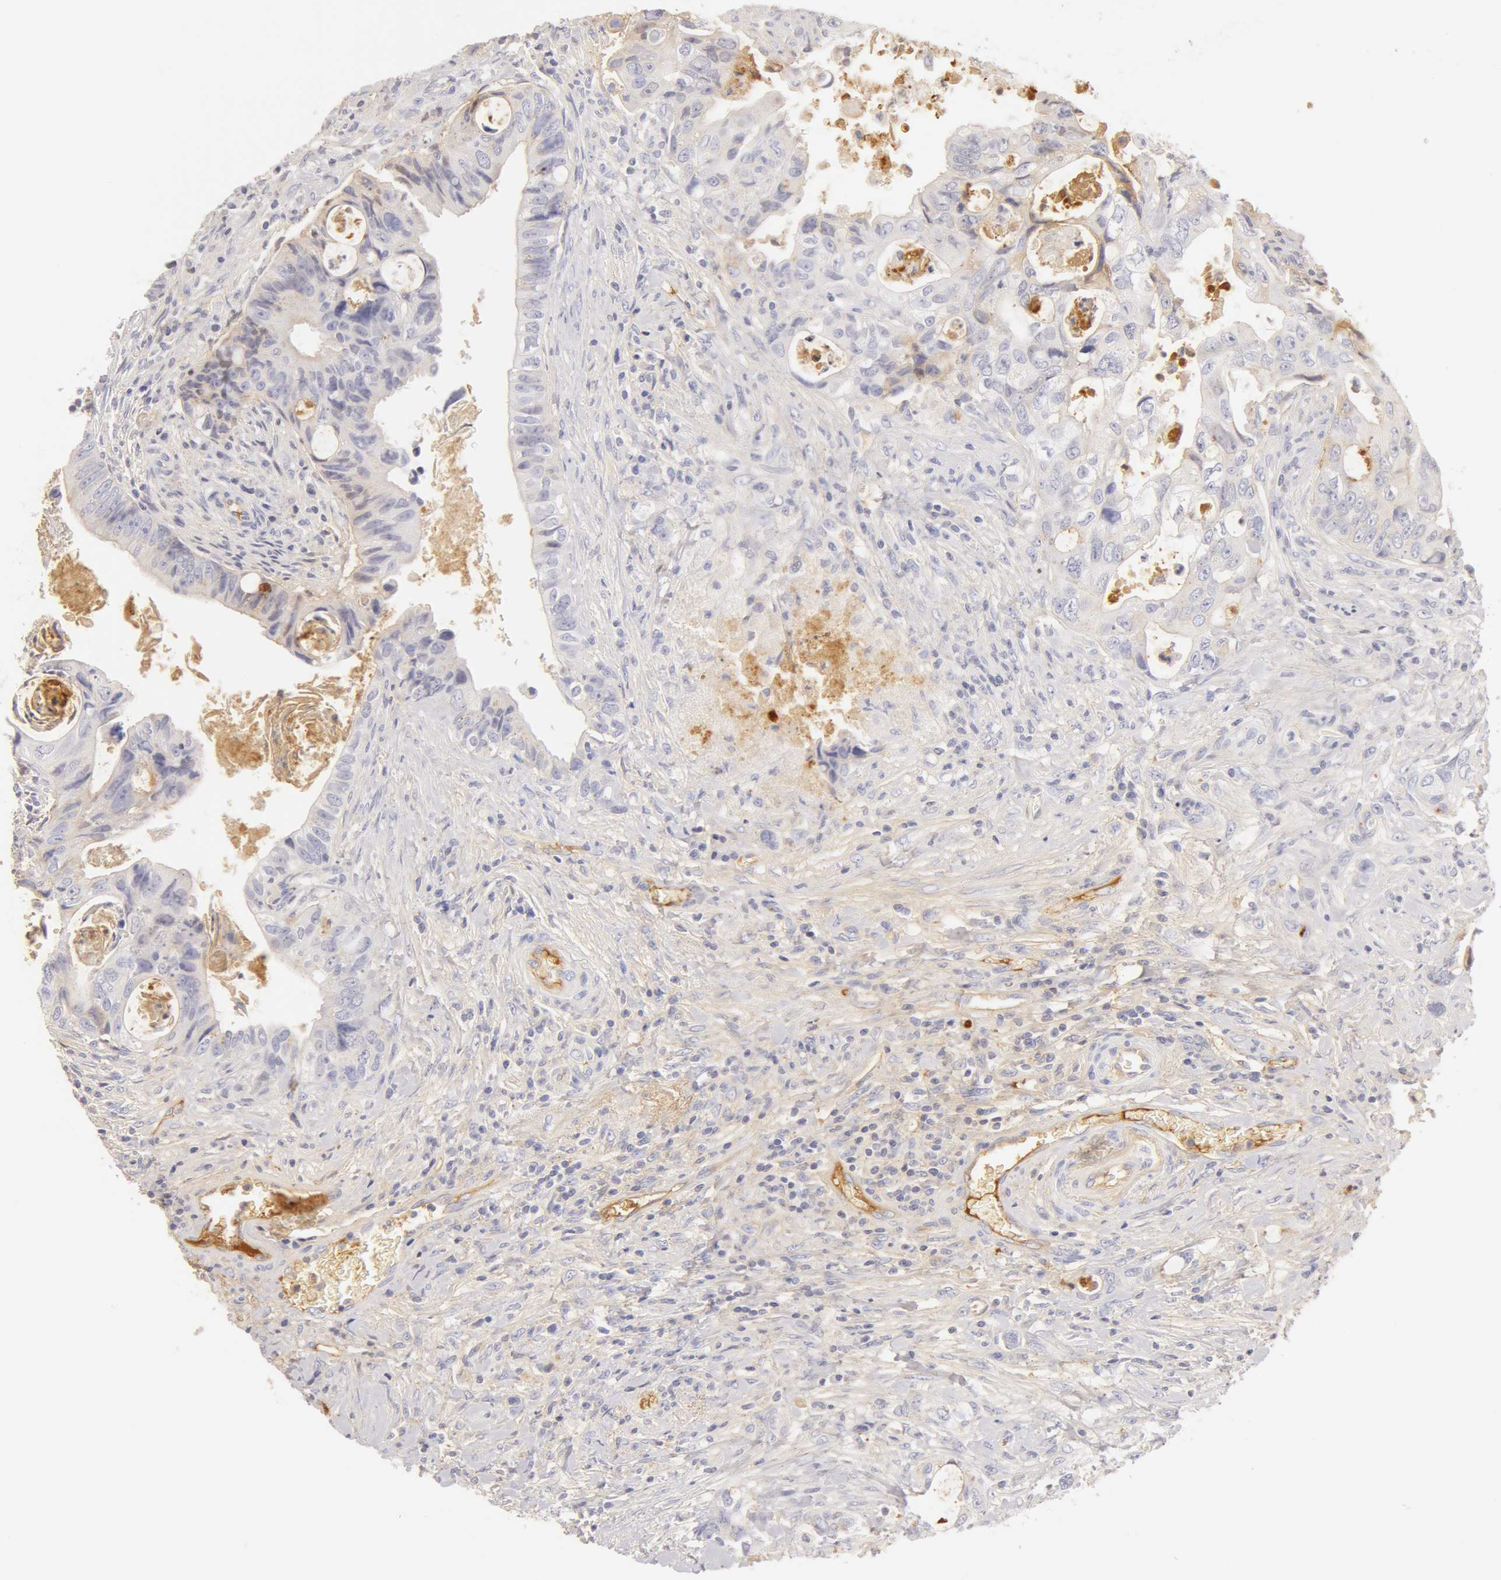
{"staining": {"intensity": "negative", "quantity": "none", "location": "none"}, "tissue": "colorectal cancer", "cell_type": "Tumor cells", "image_type": "cancer", "snomed": [{"axis": "morphology", "description": "Adenocarcinoma, NOS"}, {"axis": "topography", "description": "Rectum"}], "caption": "The micrograph reveals no staining of tumor cells in colorectal cancer.", "gene": "GC", "patient": {"sex": "female", "age": 57}}